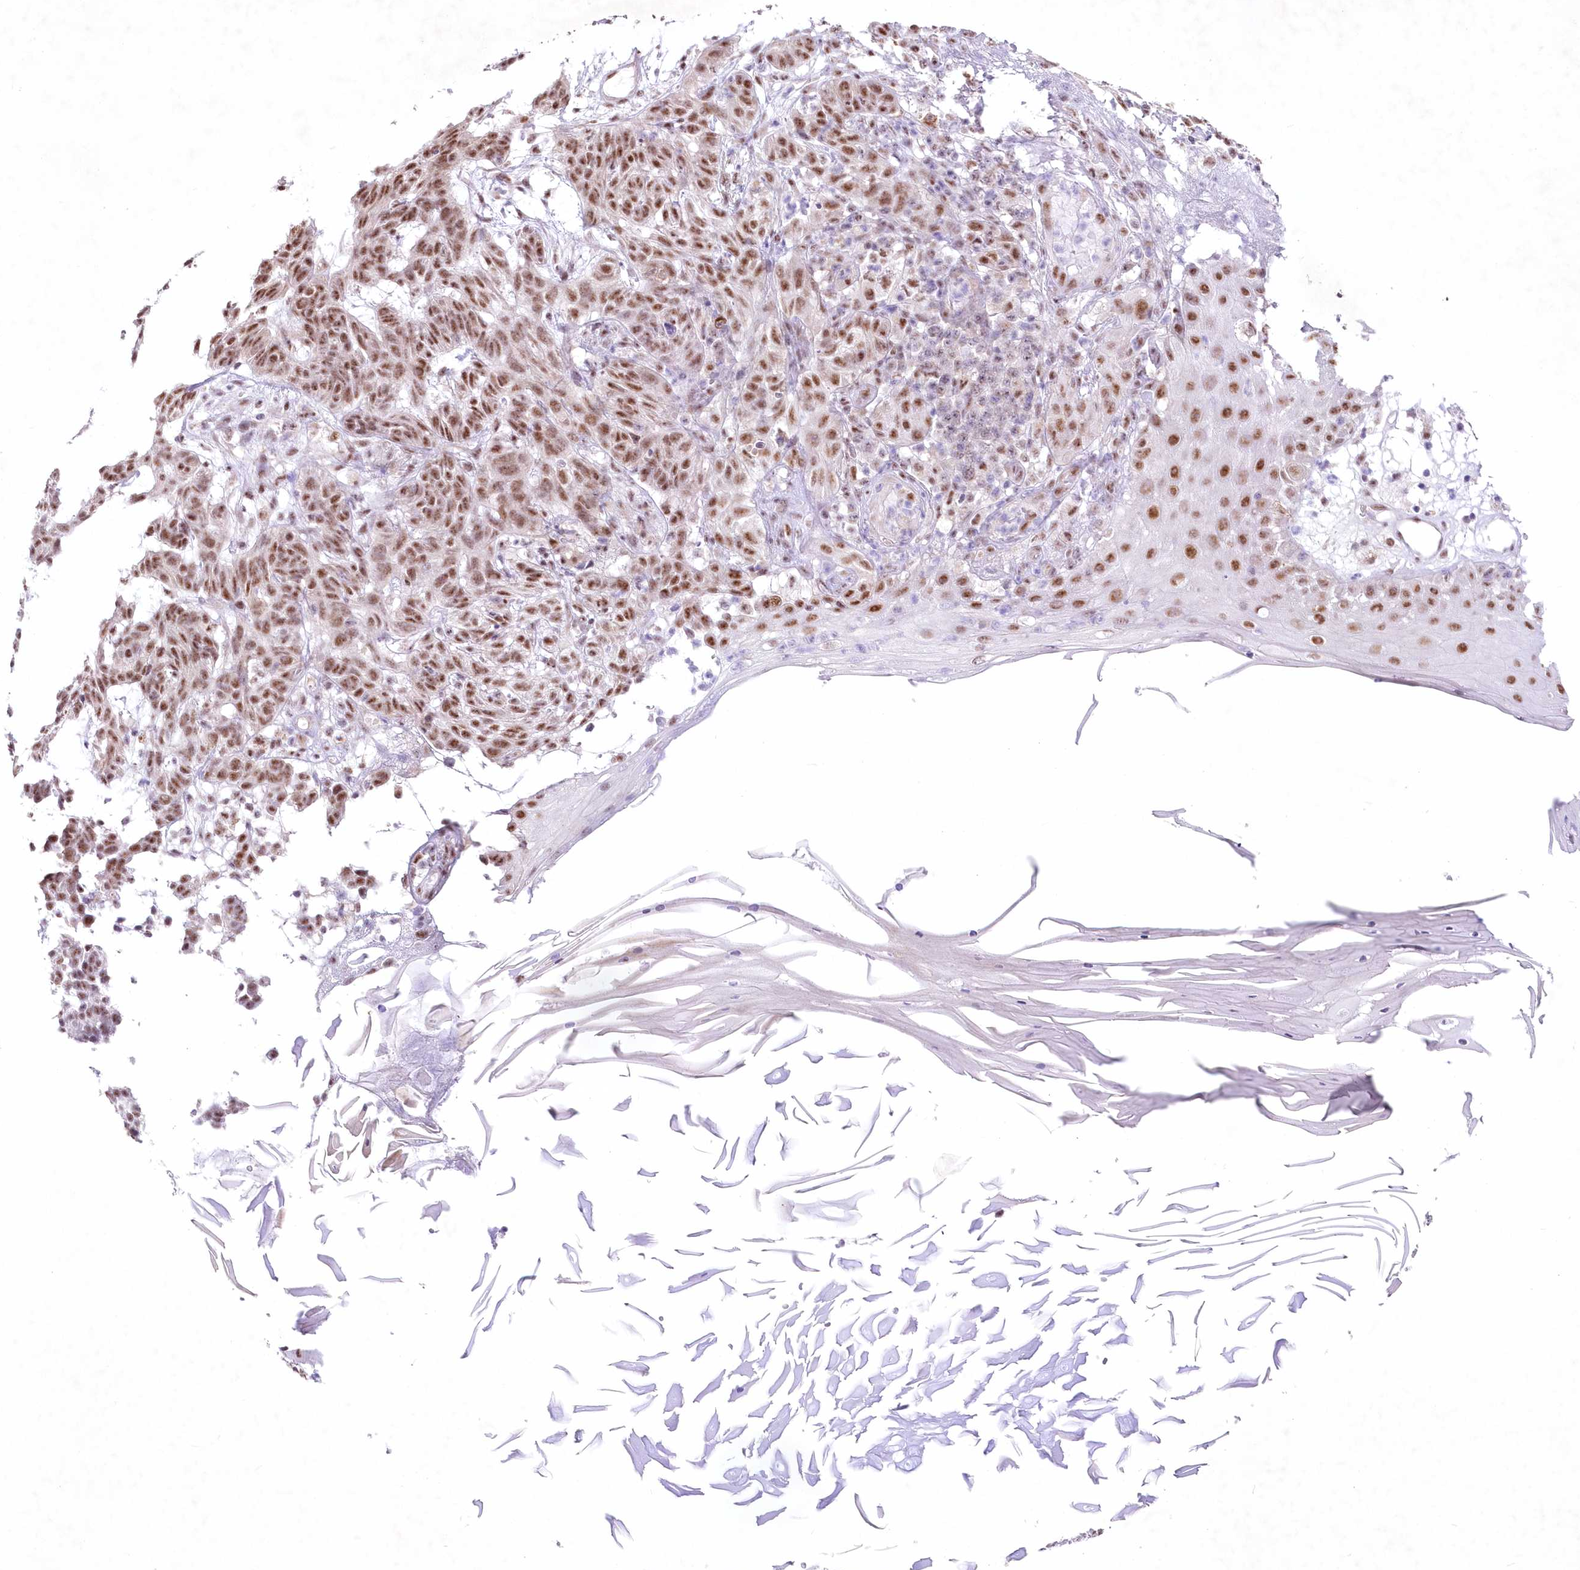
{"staining": {"intensity": "moderate", "quantity": ">75%", "location": "nuclear"}, "tissue": "skin cancer", "cell_type": "Tumor cells", "image_type": "cancer", "snomed": [{"axis": "morphology", "description": "Basal cell carcinoma"}, {"axis": "topography", "description": "Skin"}], "caption": "High-magnification brightfield microscopy of skin cancer stained with DAB (brown) and counterstained with hematoxylin (blue). tumor cells exhibit moderate nuclear expression is seen in about>75% of cells.", "gene": "RBM27", "patient": {"sex": "male", "age": 85}}